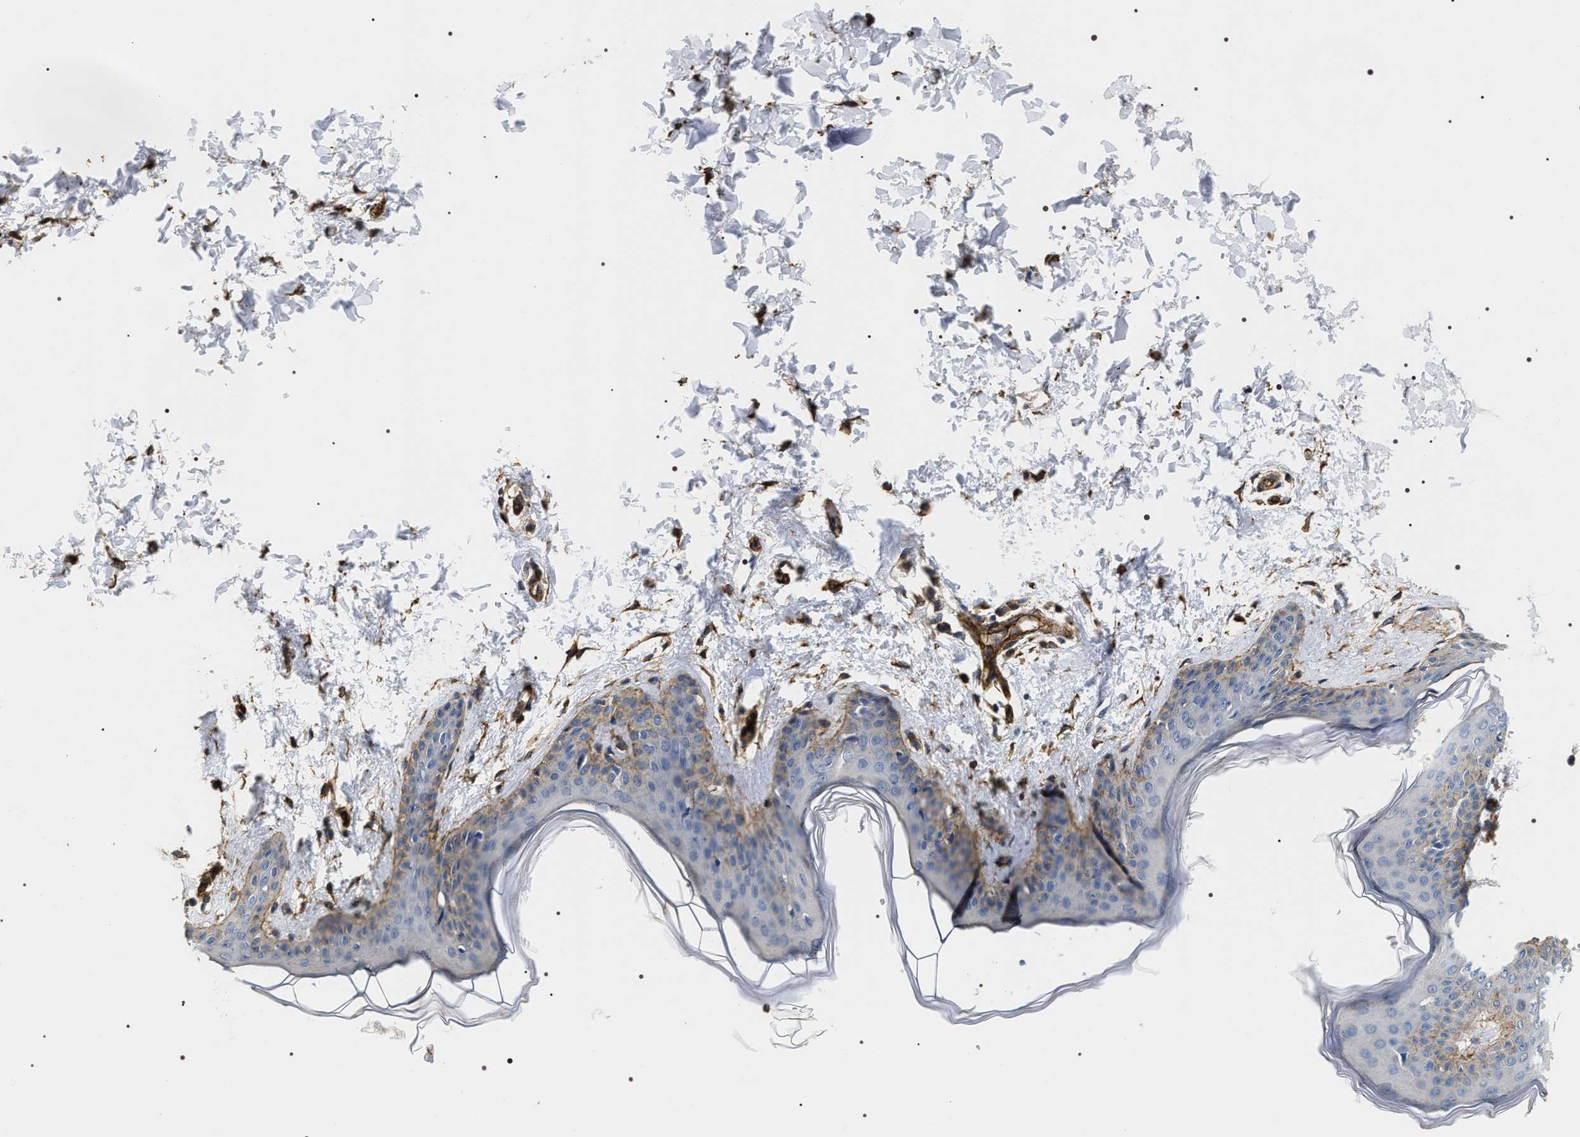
{"staining": {"intensity": "moderate", "quantity": ">75%", "location": "cytoplasmic/membranous"}, "tissue": "skin", "cell_type": "Fibroblasts", "image_type": "normal", "snomed": [{"axis": "morphology", "description": "Normal tissue, NOS"}, {"axis": "topography", "description": "Skin"}], "caption": "Benign skin was stained to show a protein in brown. There is medium levels of moderate cytoplasmic/membranous expression in approximately >75% of fibroblasts. (Brightfield microscopy of DAB IHC at high magnification).", "gene": "ZC3HAV1L", "patient": {"sex": "female", "age": 17}}